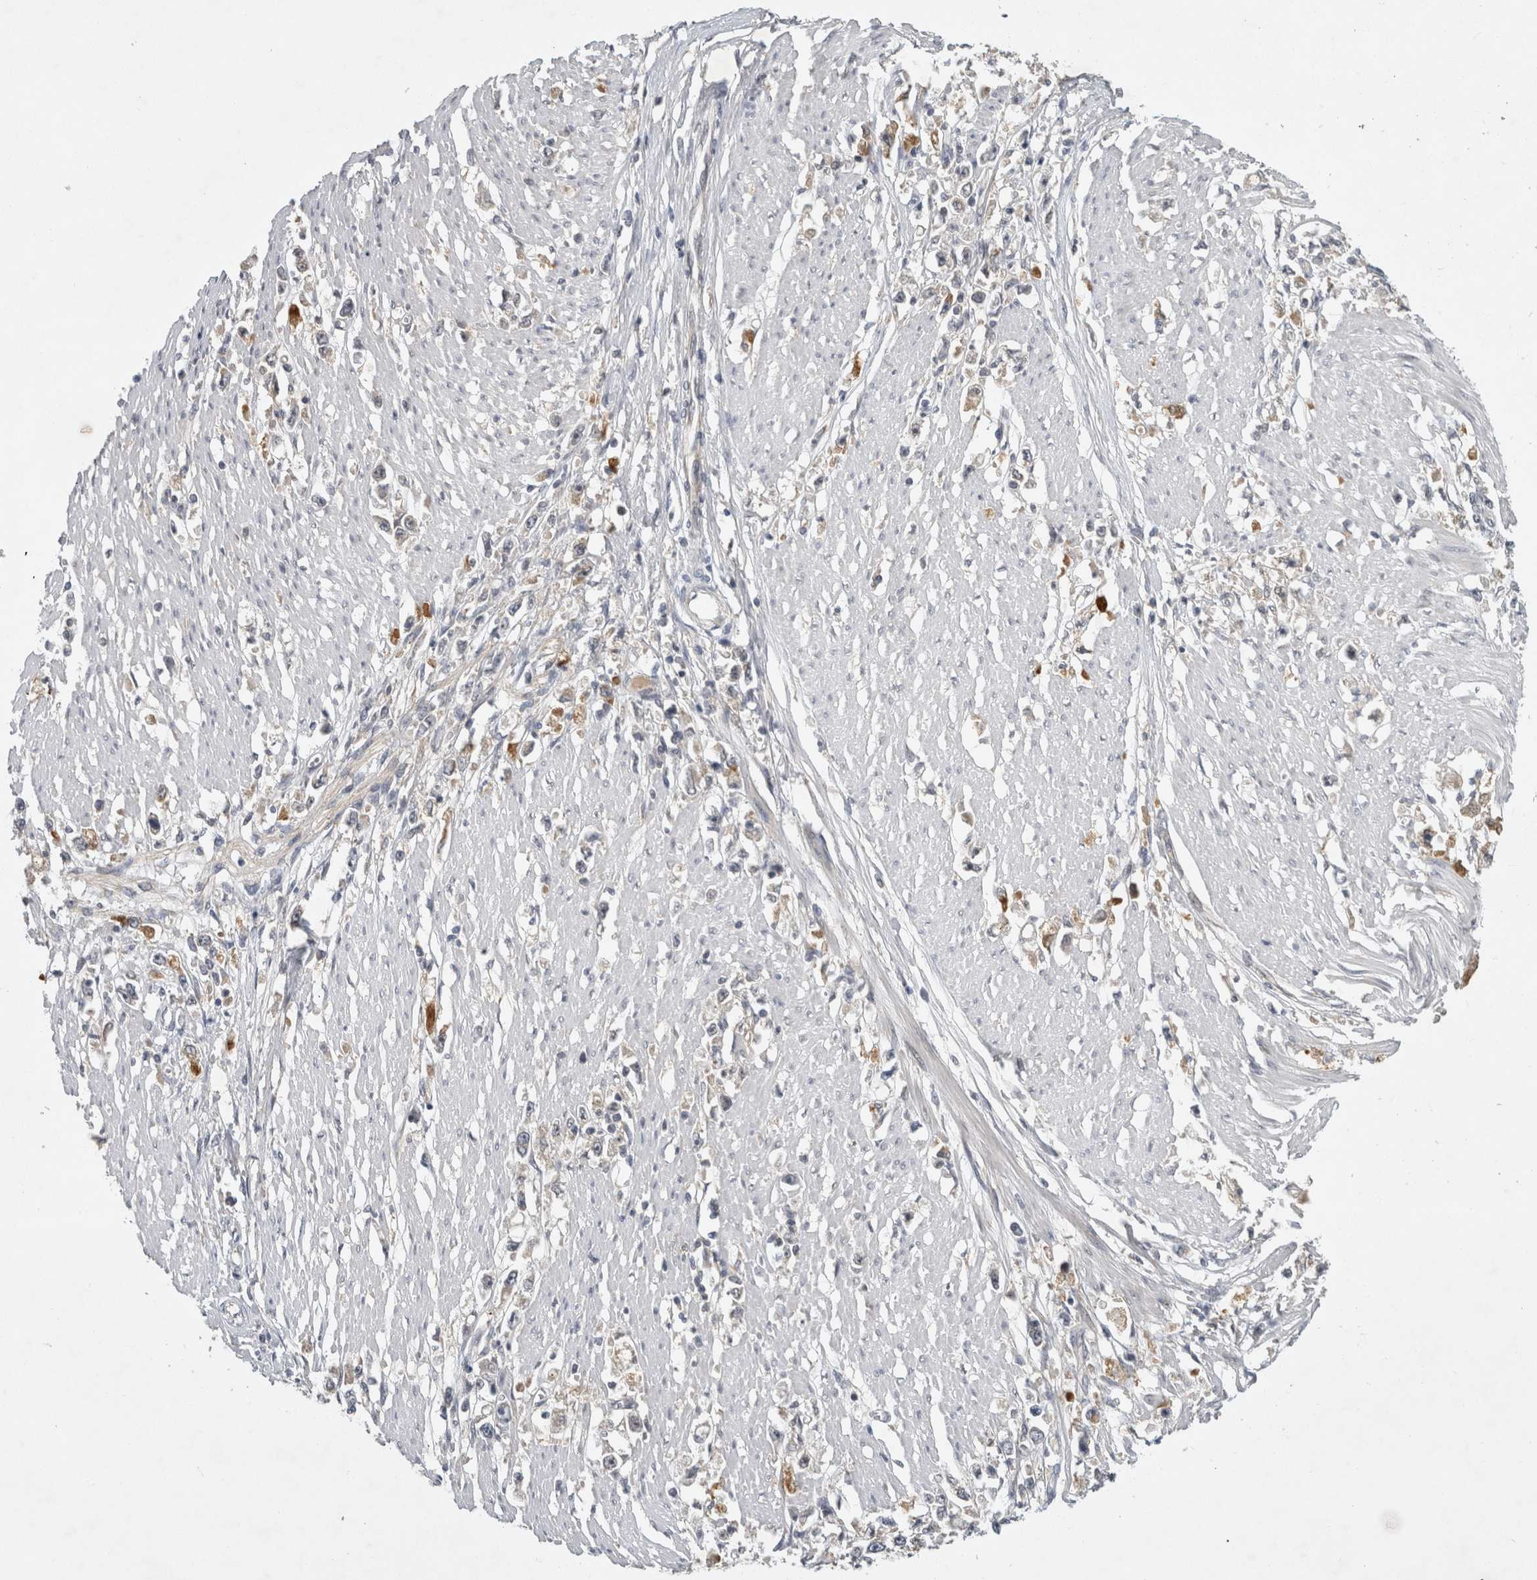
{"staining": {"intensity": "weak", "quantity": "25%-75%", "location": "cytoplasmic/membranous"}, "tissue": "stomach cancer", "cell_type": "Tumor cells", "image_type": "cancer", "snomed": [{"axis": "morphology", "description": "Adenocarcinoma, NOS"}, {"axis": "topography", "description": "Stomach"}], "caption": "Tumor cells demonstrate weak cytoplasmic/membranous expression in about 25%-75% of cells in stomach cancer (adenocarcinoma).", "gene": "AASDHPPT", "patient": {"sex": "female", "age": 59}}